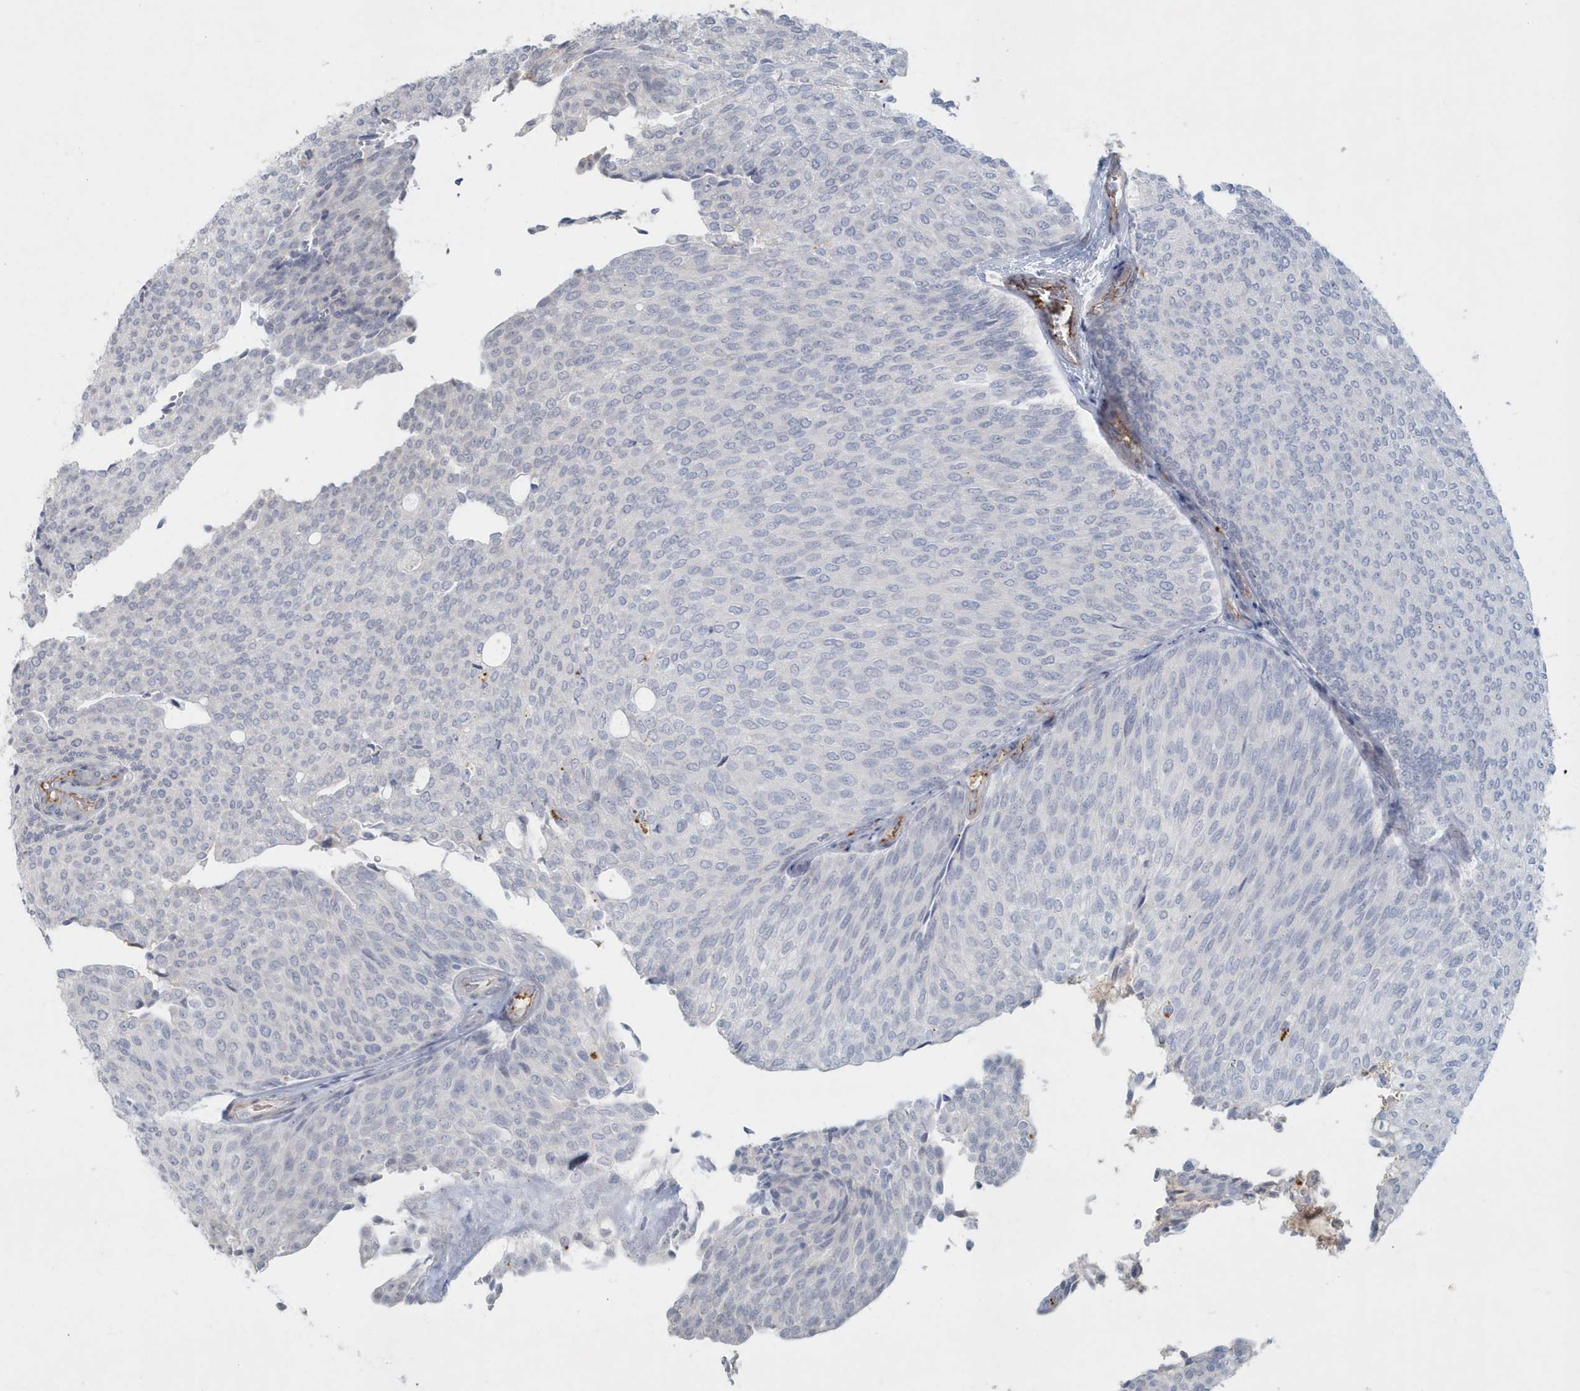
{"staining": {"intensity": "negative", "quantity": "none", "location": "none"}, "tissue": "urothelial cancer", "cell_type": "Tumor cells", "image_type": "cancer", "snomed": [{"axis": "morphology", "description": "Urothelial carcinoma, Low grade"}, {"axis": "topography", "description": "Urinary bladder"}], "caption": "DAB (3,3'-diaminobenzidine) immunohistochemical staining of human urothelial carcinoma (low-grade) exhibits no significant positivity in tumor cells.", "gene": "MYOT", "patient": {"sex": "female", "age": 79}}